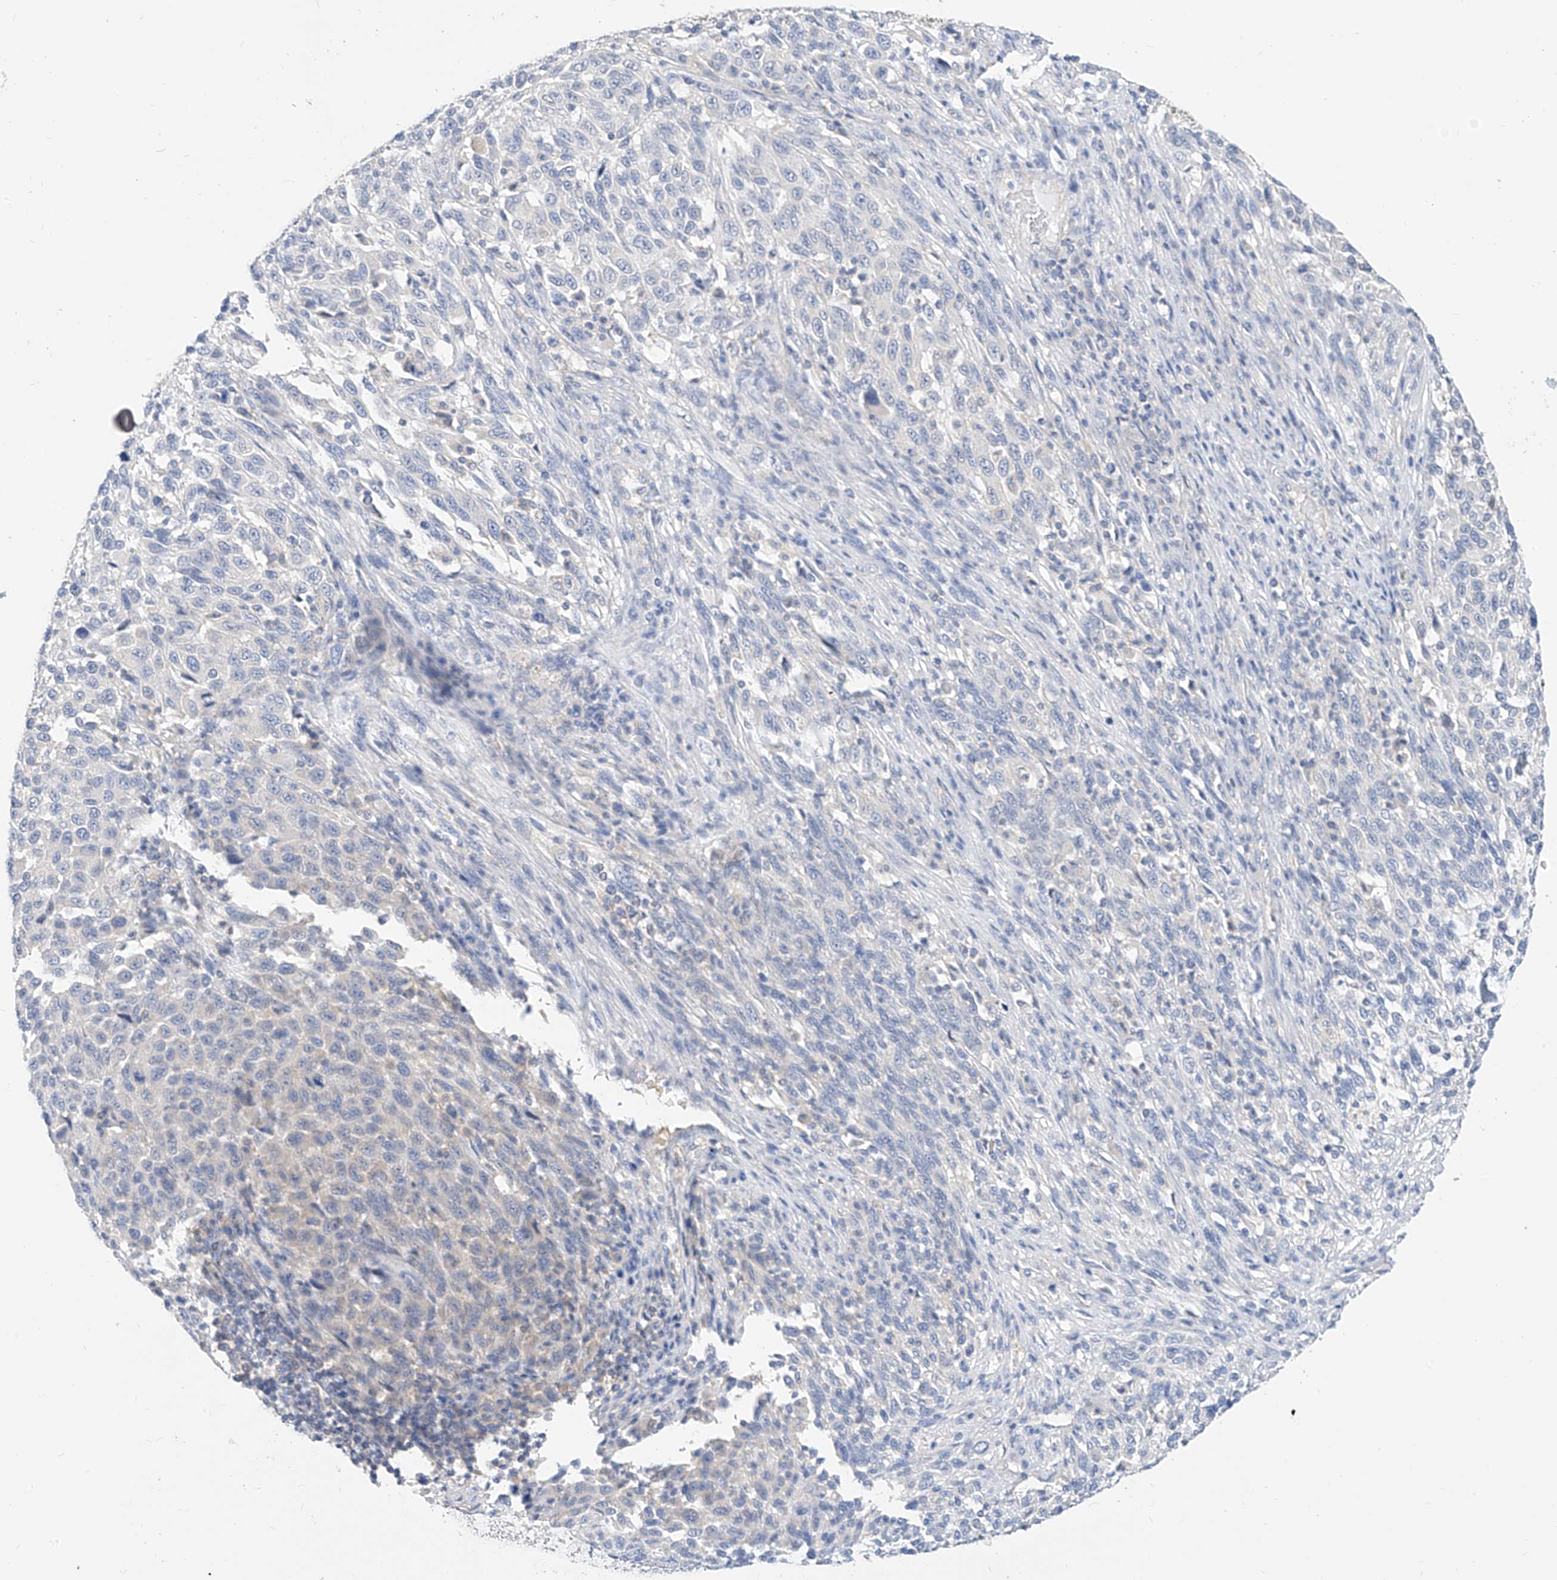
{"staining": {"intensity": "negative", "quantity": "none", "location": "none"}, "tissue": "melanoma", "cell_type": "Tumor cells", "image_type": "cancer", "snomed": [{"axis": "morphology", "description": "Malignant melanoma, Metastatic site"}, {"axis": "topography", "description": "Lymph node"}], "caption": "This is a photomicrograph of immunohistochemistry staining of melanoma, which shows no staining in tumor cells.", "gene": "ZZEF1", "patient": {"sex": "male", "age": 61}}